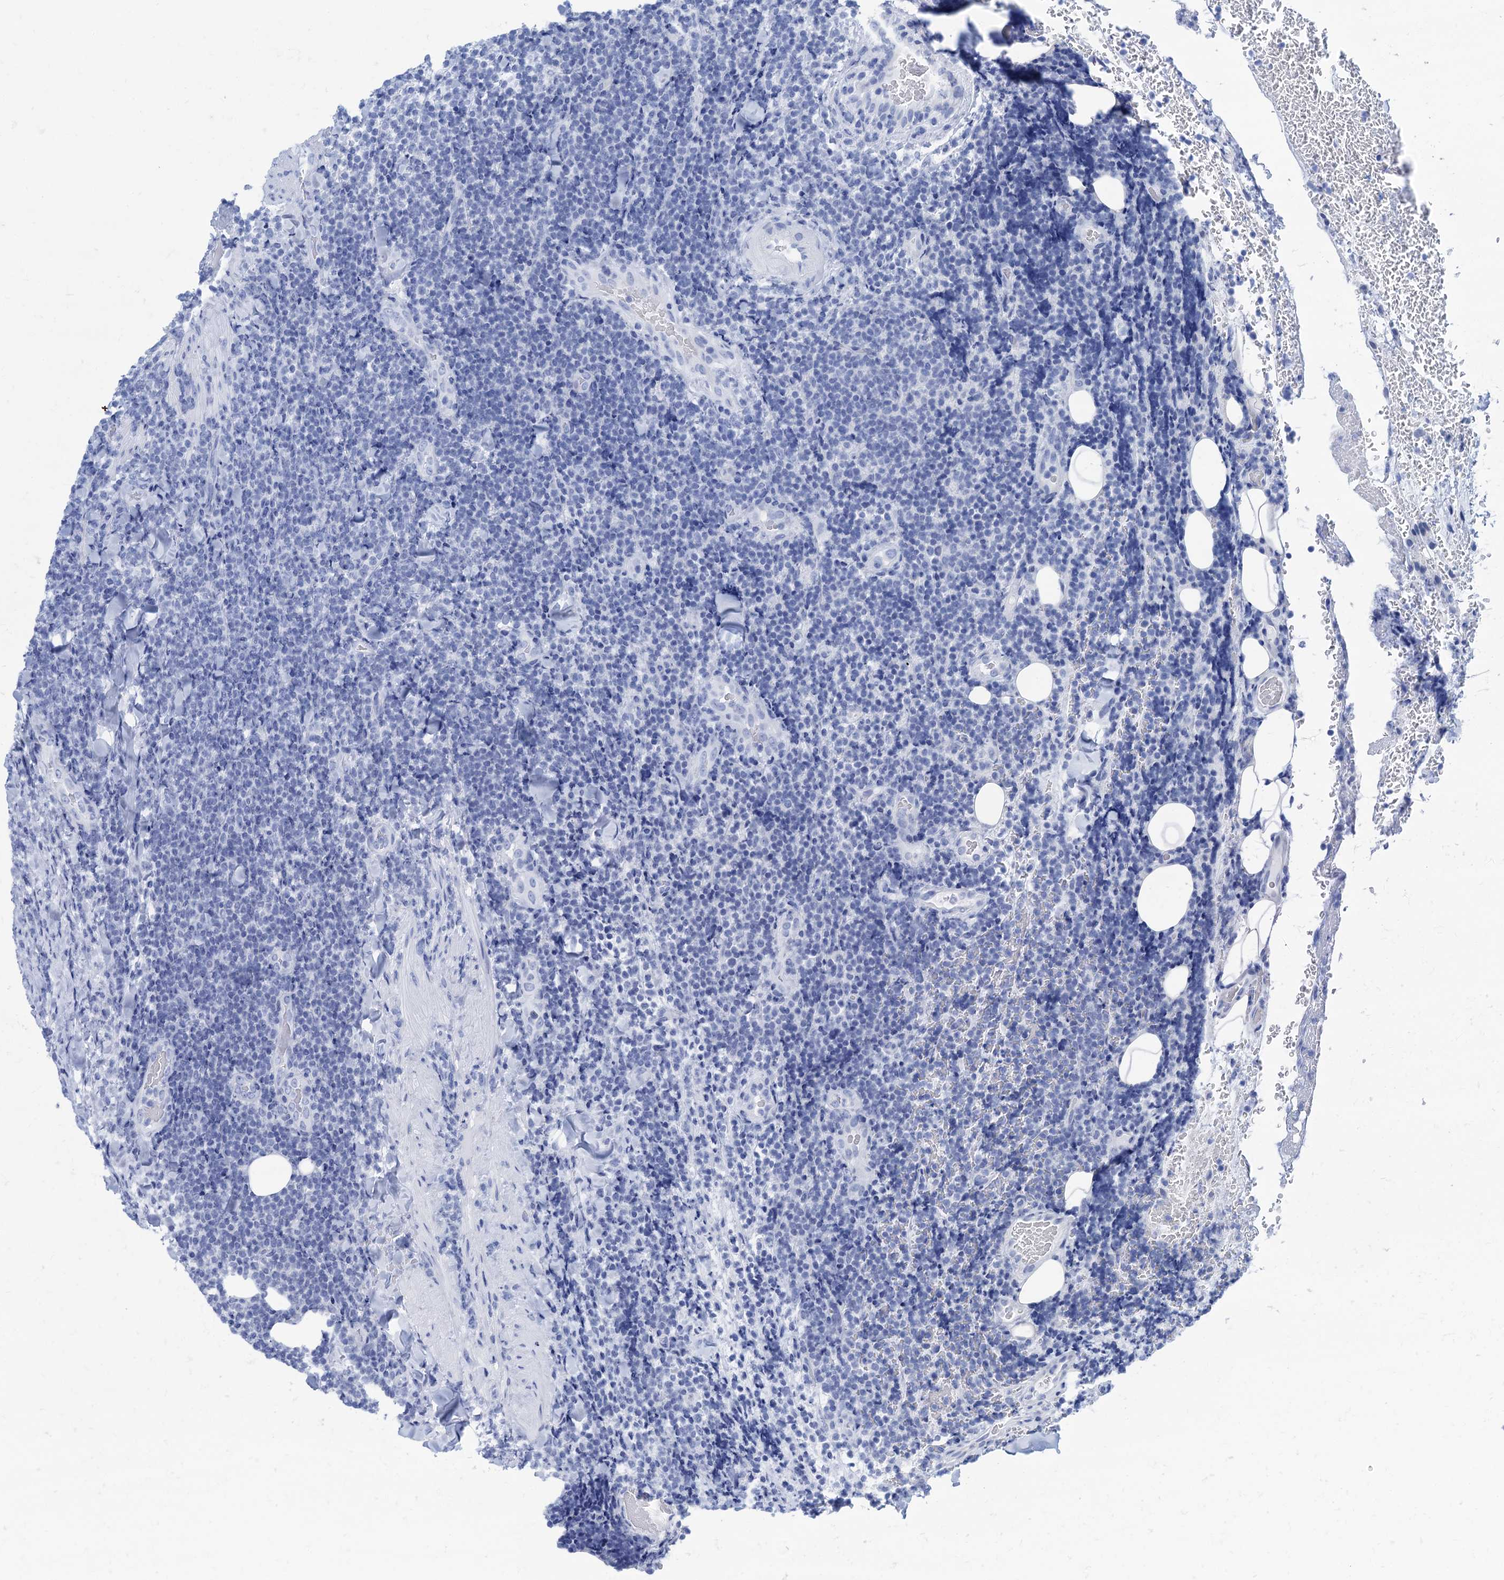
{"staining": {"intensity": "negative", "quantity": "none", "location": "none"}, "tissue": "lymphoma", "cell_type": "Tumor cells", "image_type": "cancer", "snomed": [{"axis": "morphology", "description": "Malignant lymphoma, non-Hodgkin's type, Low grade"}, {"axis": "topography", "description": "Lymph node"}], "caption": "There is no significant positivity in tumor cells of malignant lymphoma, non-Hodgkin's type (low-grade).", "gene": "CABYR", "patient": {"sex": "male", "age": 66}}